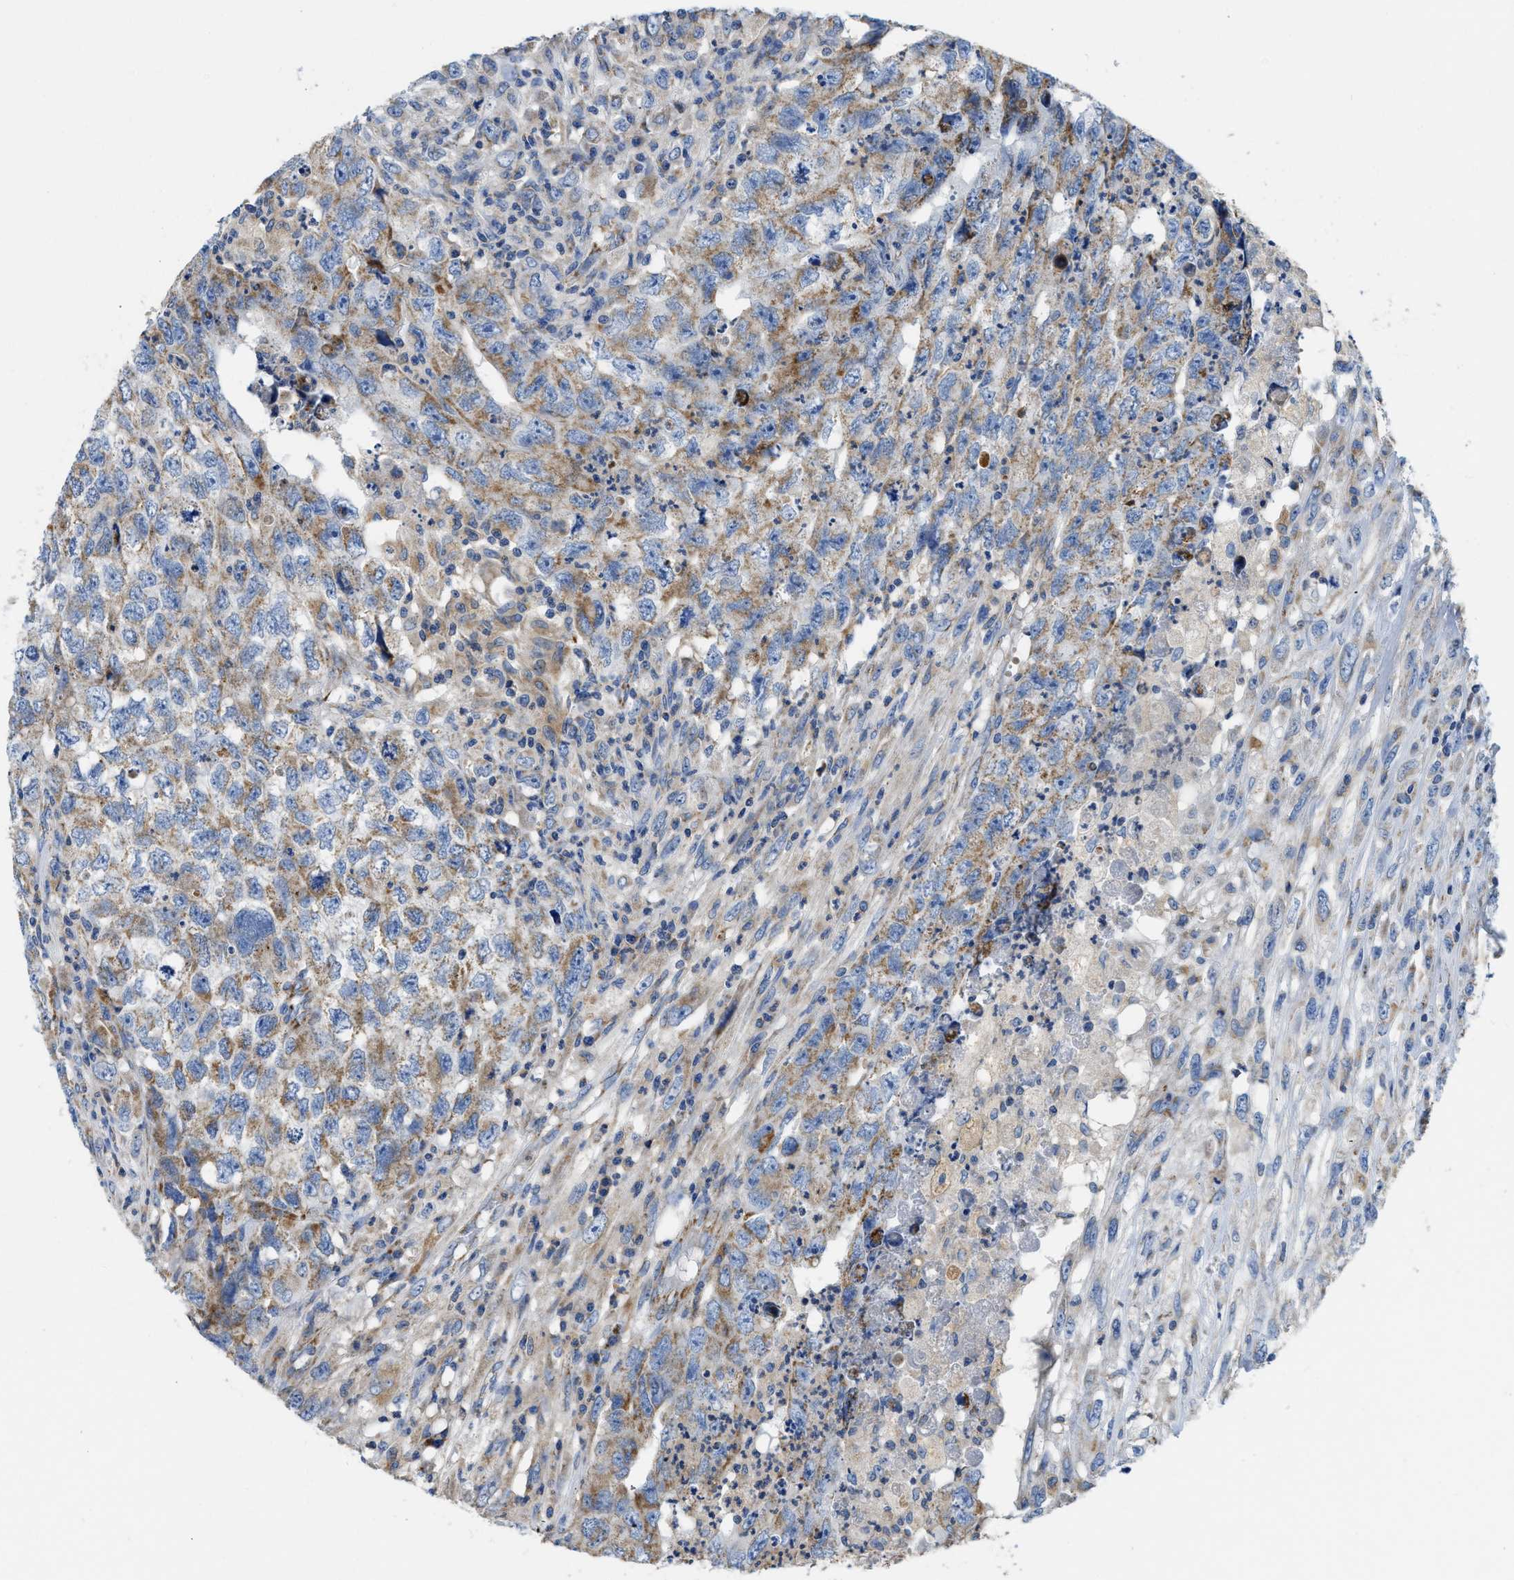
{"staining": {"intensity": "weak", "quantity": ">75%", "location": "cytoplasmic/membranous"}, "tissue": "testis cancer", "cell_type": "Tumor cells", "image_type": "cancer", "snomed": [{"axis": "morphology", "description": "Carcinoma, Embryonal, NOS"}, {"axis": "topography", "description": "Testis"}], "caption": "Immunohistochemical staining of human embryonal carcinoma (testis) reveals weak cytoplasmic/membranous protein staining in approximately >75% of tumor cells. Using DAB (brown) and hematoxylin (blue) stains, captured at high magnification using brightfield microscopy.", "gene": "SLC25A13", "patient": {"sex": "male", "age": 32}}